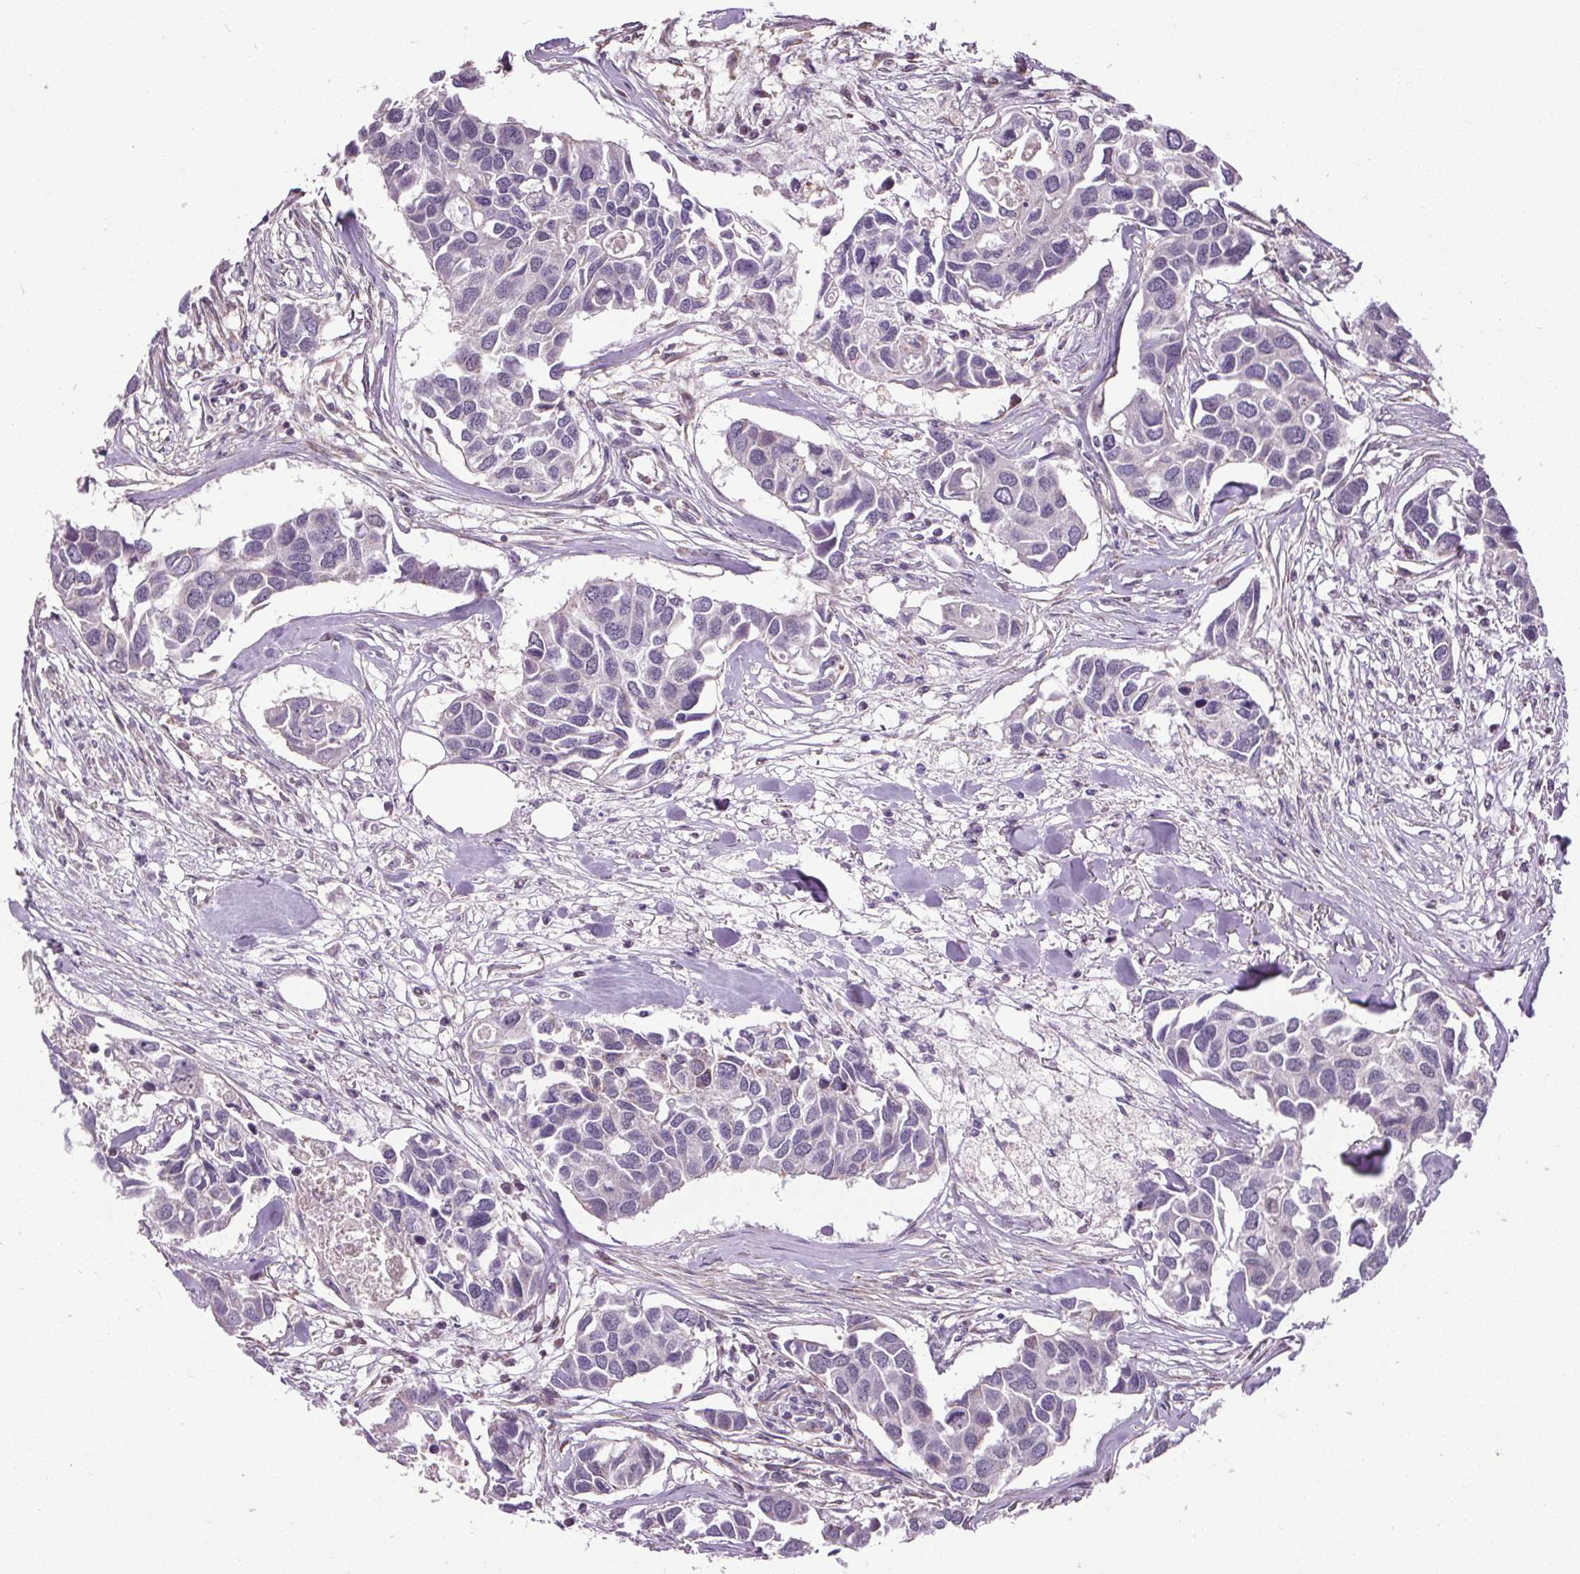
{"staining": {"intensity": "negative", "quantity": "none", "location": "none"}, "tissue": "breast cancer", "cell_type": "Tumor cells", "image_type": "cancer", "snomed": [{"axis": "morphology", "description": "Duct carcinoma"}, {"axis": "topography", "description": "Breast"}], "caption": "The micrograph shows no significant positivity in tumor cells of breast cancer (infiltrating ductal carcinoma). (DAB IHC with hematoxylin counter stain).", "gene": "ZNF548", "patient": {"sex": "female", "age": 83}}